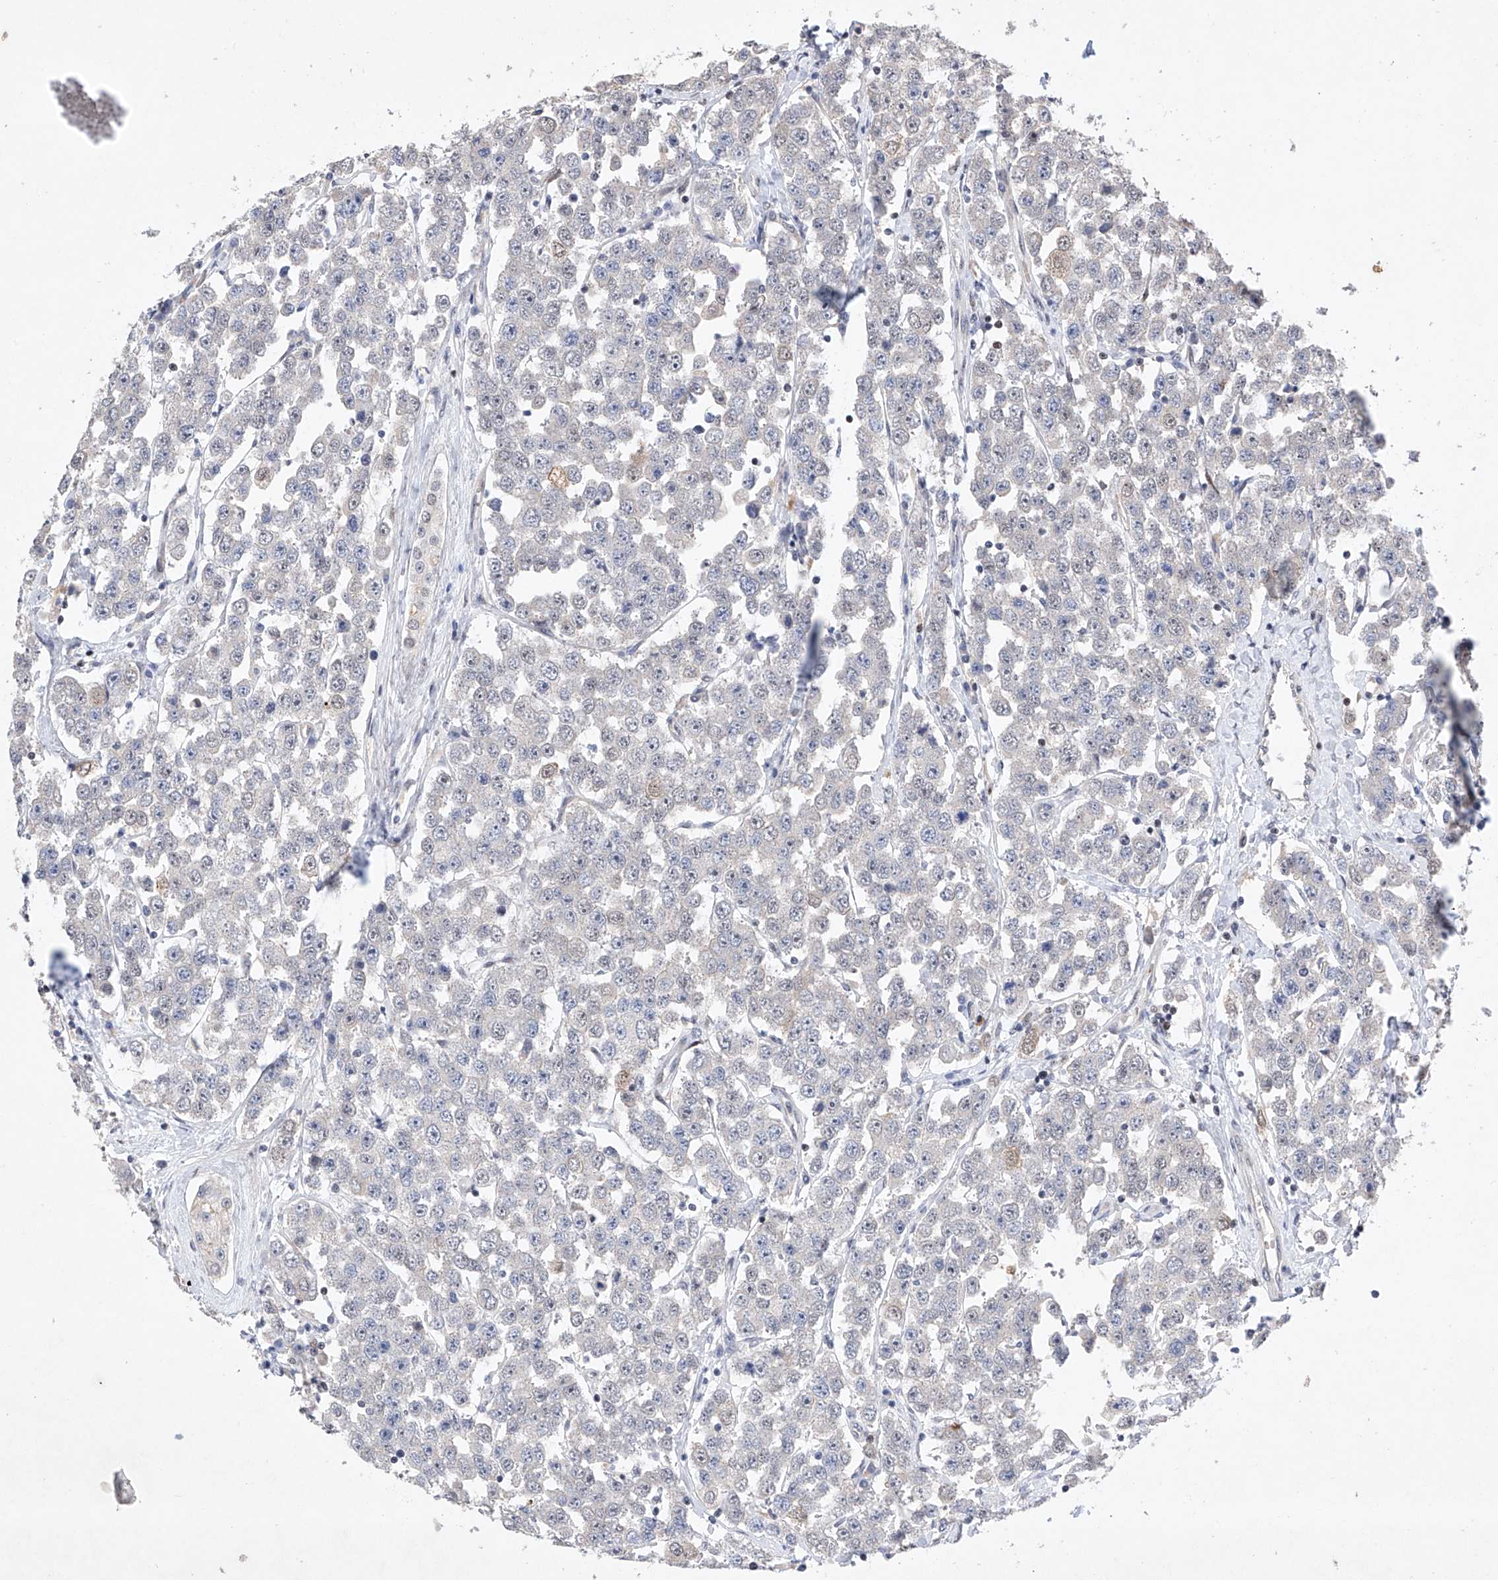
{"staining": {"intensity": "negative", "quantity": "none", "location": "none"}, "tissue": "testis cancer", "cell_type": "Tumor cells", "image_type": "cancer", "snomed": [{"axis": "morphology", "description": "Seminoma, NOS"}, {"axis": "topography", "description": "Testis"}], "caption": "The image demonstrates no staining of tumor cells in testis cancer.", "gene": "AFG1L", "patient": {"sex": "male", "age": 28}}